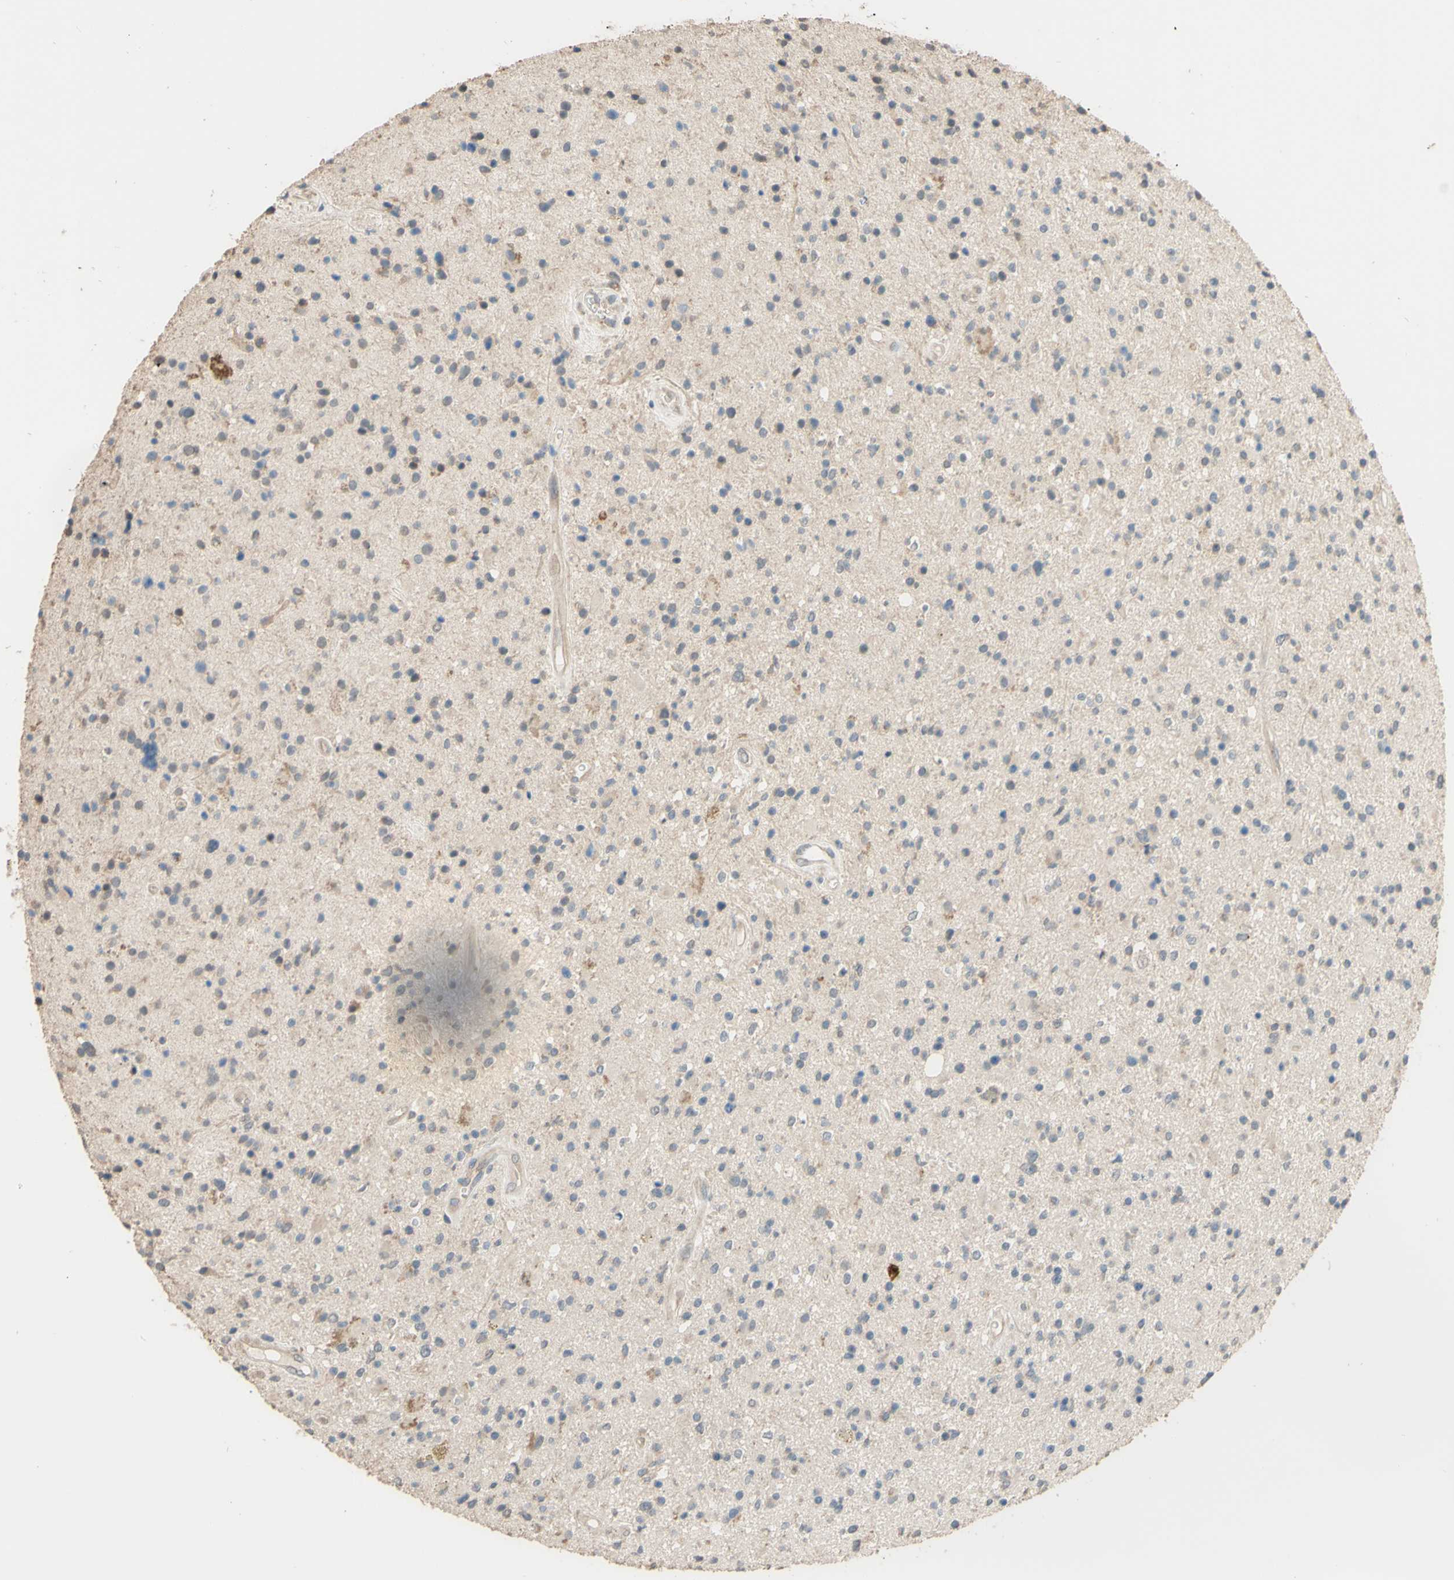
{"staining": {"intensity": "negative", "quantity": "none", "location": "none"}, "tissue": "glioma", "cell_type": "Tumor cells", "image_type": "cancer", "snomed": [{"axis": "morphology", "description": "Glioma, malignant, High grade"}, {"axis": "topography", "description": "Brain"}], "caption": "Human glioma stained for a protein using IHC exhibits no expression in tumor cells.", "gene": "SMIM19", "patient": {"sex": "male", "age": 33}}